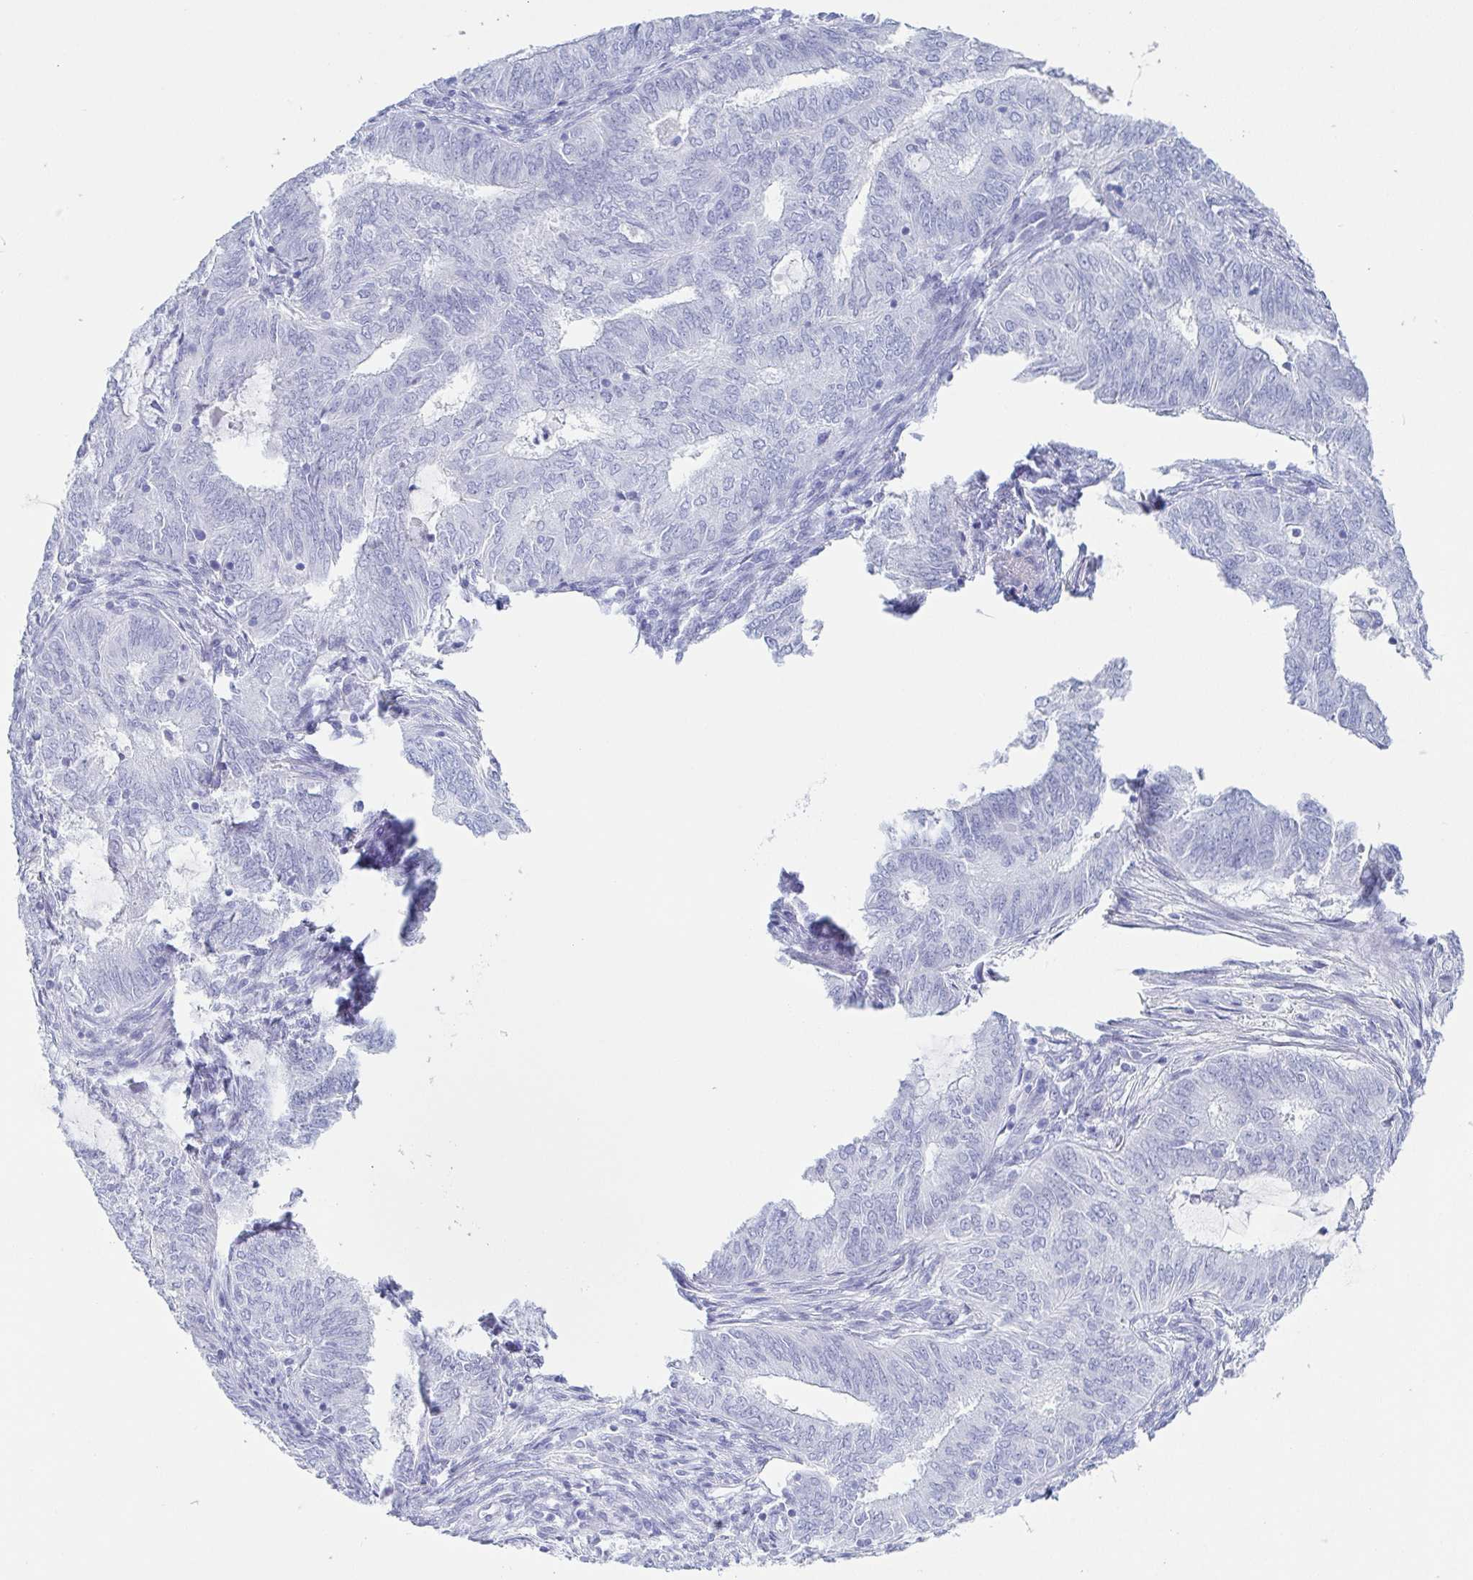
{"staining": {"intensity": "negative", "quantity": "none", "location": "none"}, "tissue": "endometrial cancer", "cell_type": "Tumor cells", "image_type": "cancer", "snomed": [{"axis": "morphology", "description": "Adenocarcinoma, NOS"}, {"axis": "topography", "description": "Endometrium"}], "caption": "Image shows no significant protein expression in tumor cells of endometrial adenocarcinoma. (DAB (3,3'-diaminobenzidine) immunohistochemistry, high magnification).", "gene": "ZG16B", "patient": {"sex": "female", "age": 62}}